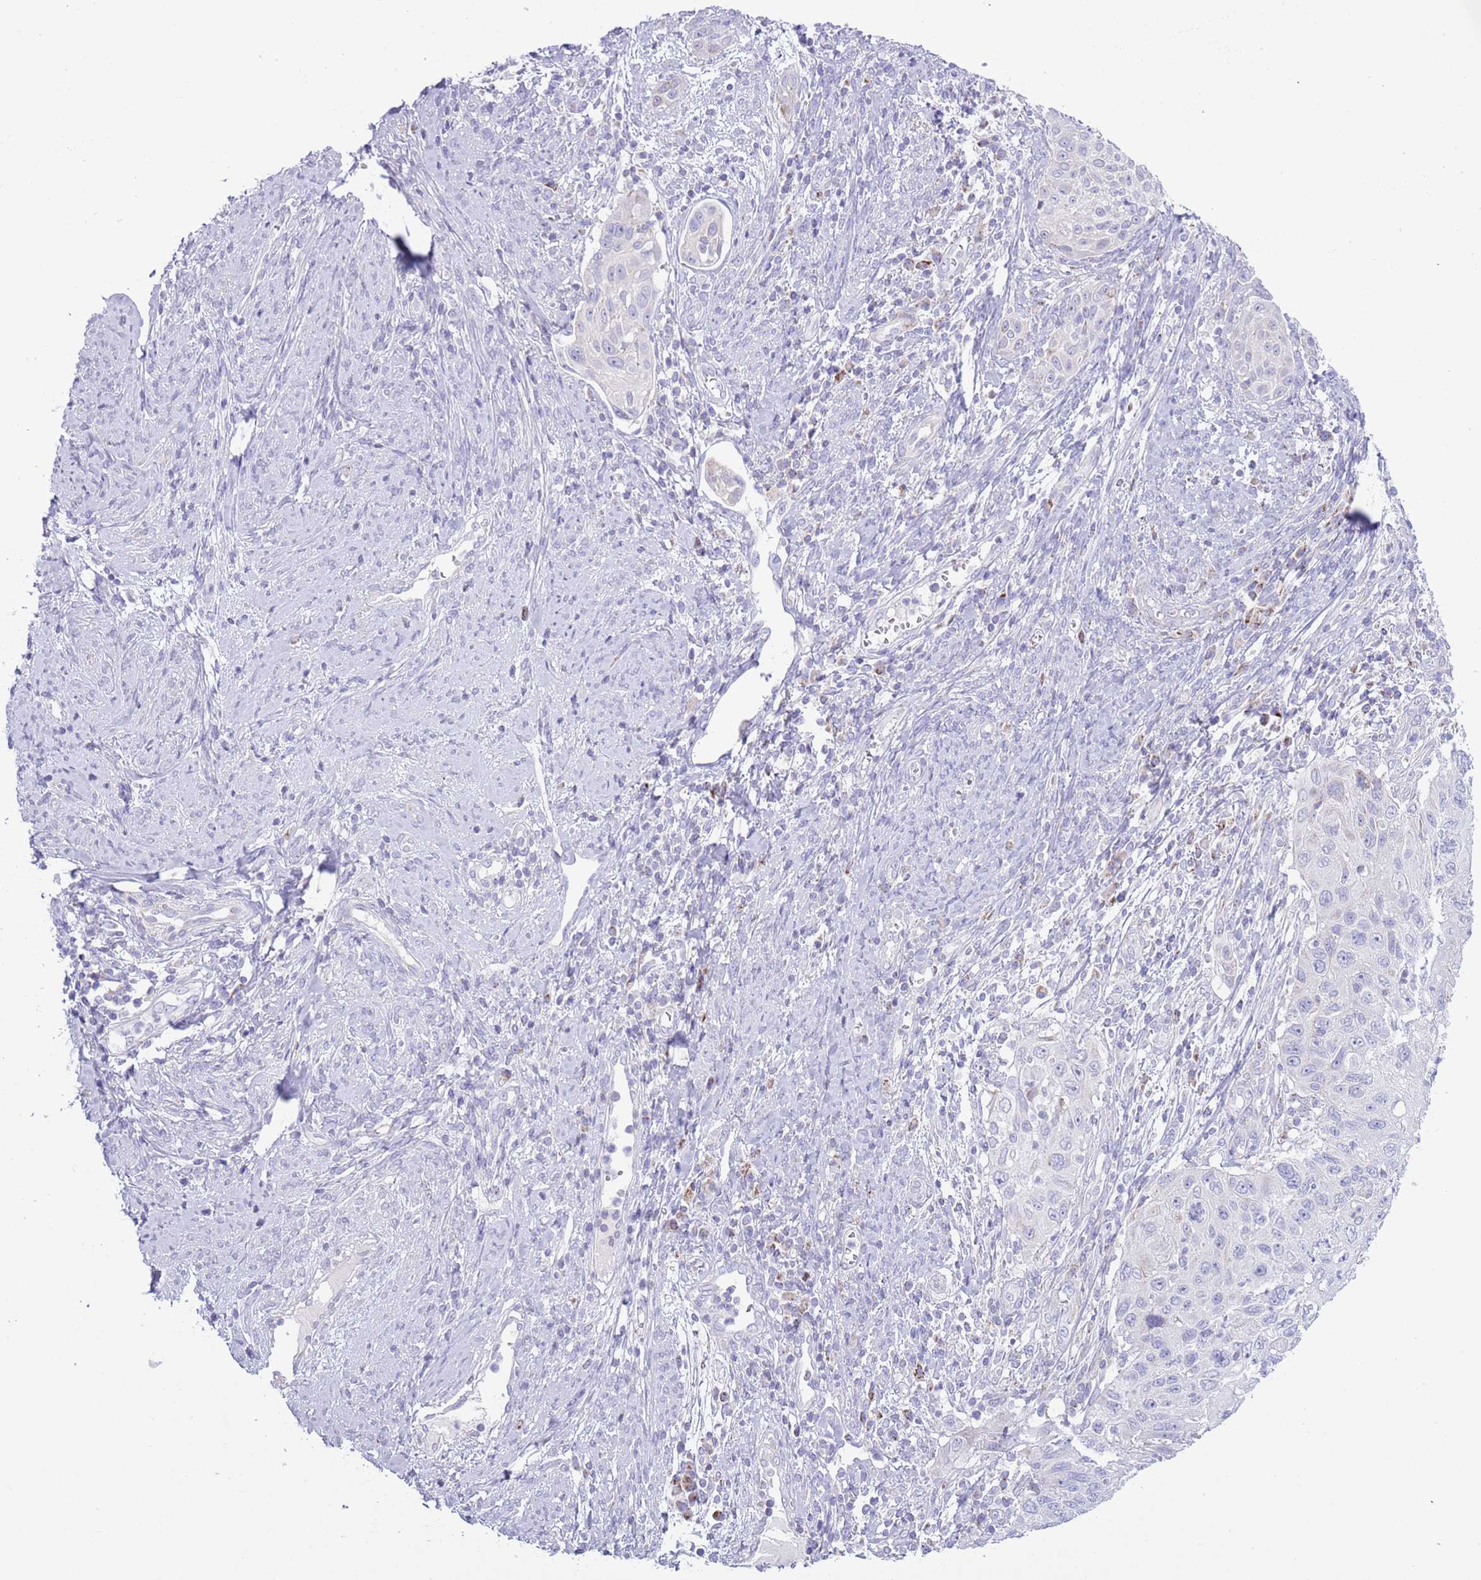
{"staining": {"intensity": "negative", "quantity": "none", "location": "none"}, "tissue": "cervical cancer", "cell_type": "Tumor cells", "image_type": "cancer", "snomed": [{"axis": "morphology", "description": "Squamous cell carcinoma, NOS"}, {"axis": "topography", "description": "Cervix"}], "caption": "Immunohistochemistry of human cervical cancer exhibits no positivity in tumor cells. (Immunohistochemistry, brightfield microscopy, high magnification).", "gene": "ATP6V1B1", "patient": {"sex": "female", "age": 70}}